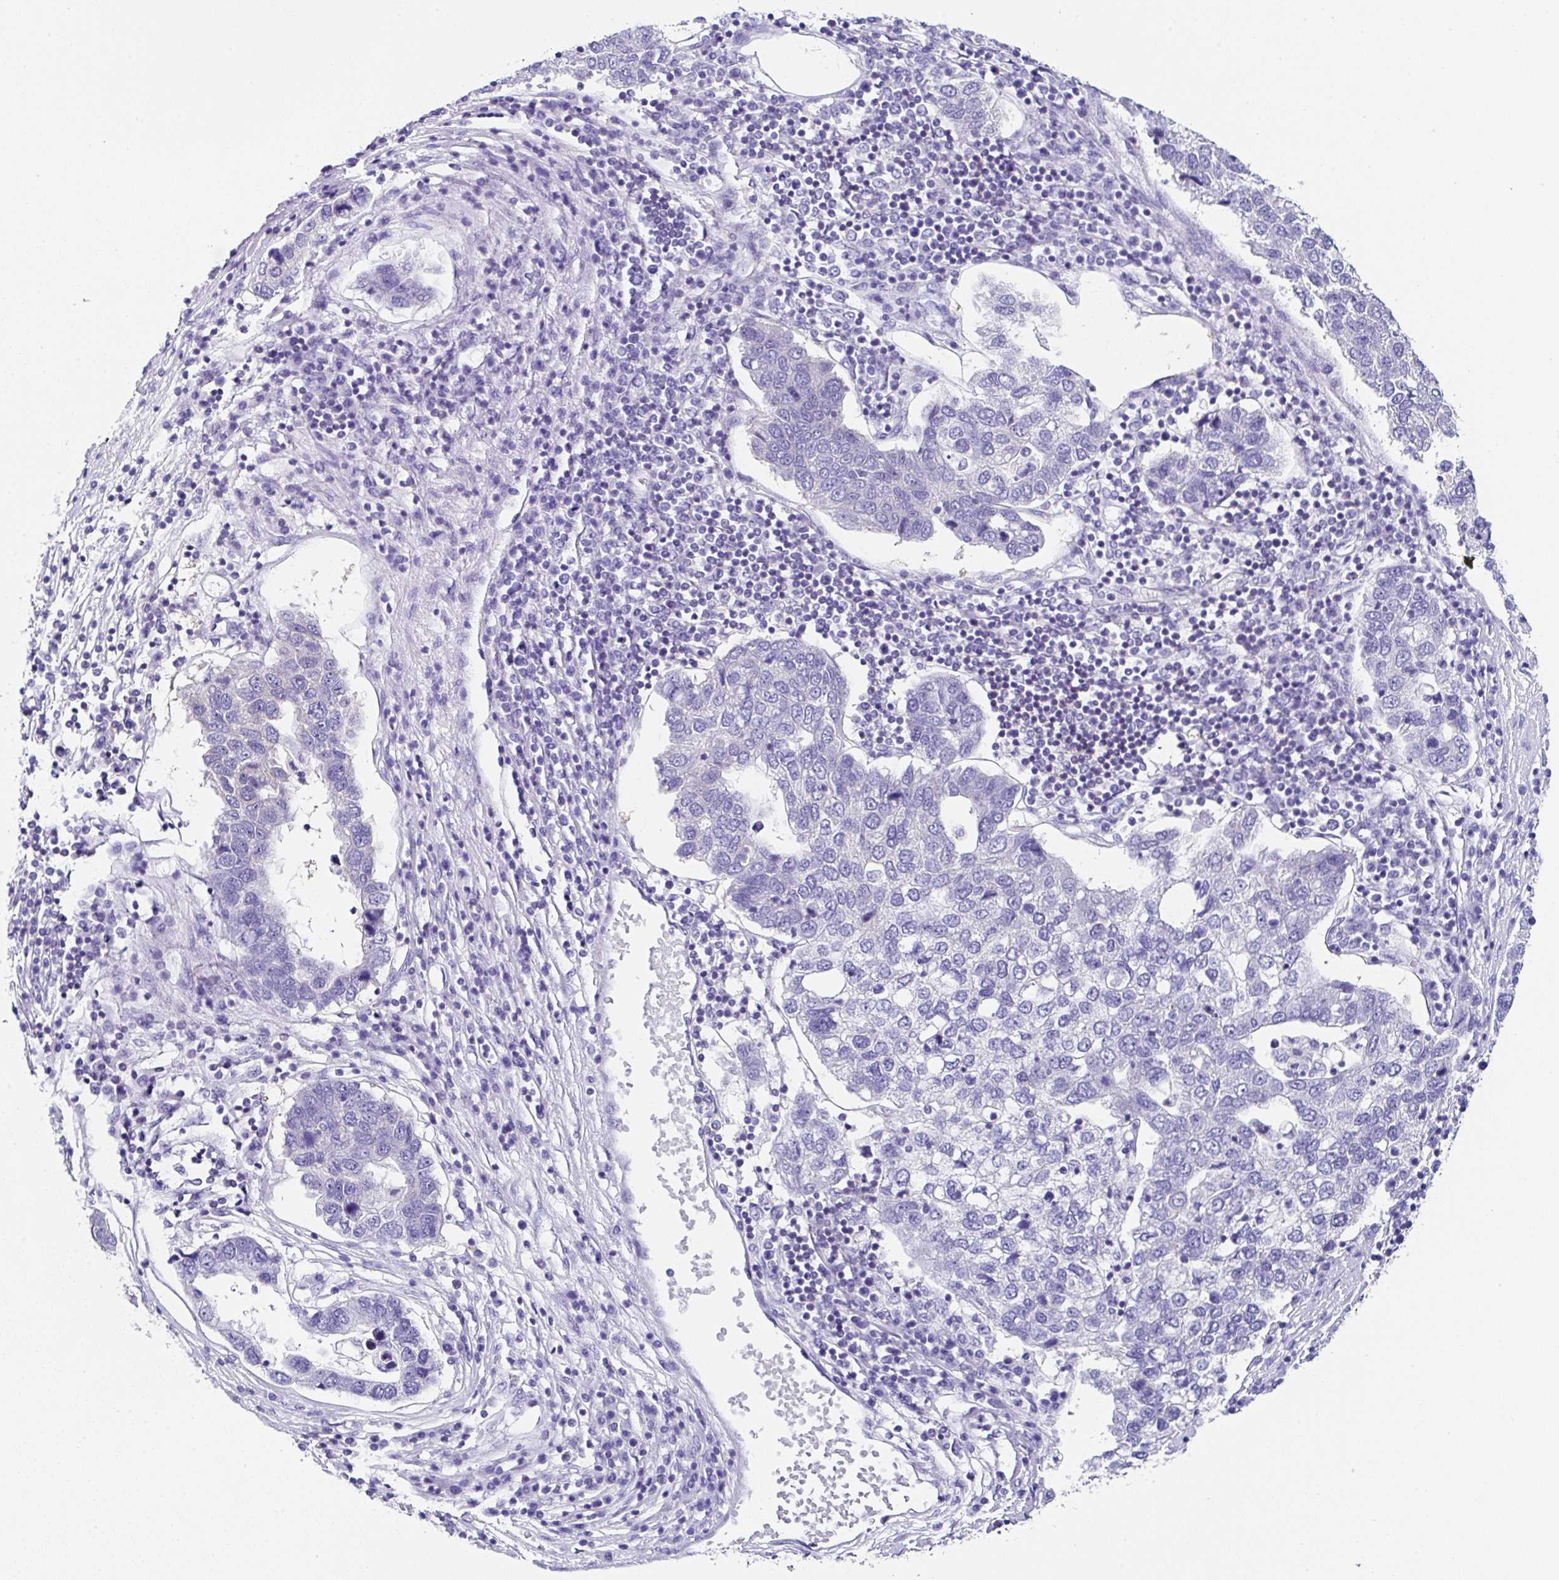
{"staining": {"intensity": "negative", "quantity": "none", "location": "none"}, "tissue": "pancreatic cancer", "cell_type": "Tumor cells", "image_type": "cancer", "snomed": [{"axis": "morphology", "description": "Adenocarcinoma, NOS"}, {"axis": "topography", "description": "Pancreas"}], "caption": "A high-resolution histopathology image shows immunohistochemistry staining of pancreatic cancer (adenocarcinoma), which exhibits no significant positivity in tumor cells.", "gene": "UGT3A1", "patient": {"sex": "female", "age": 61}}